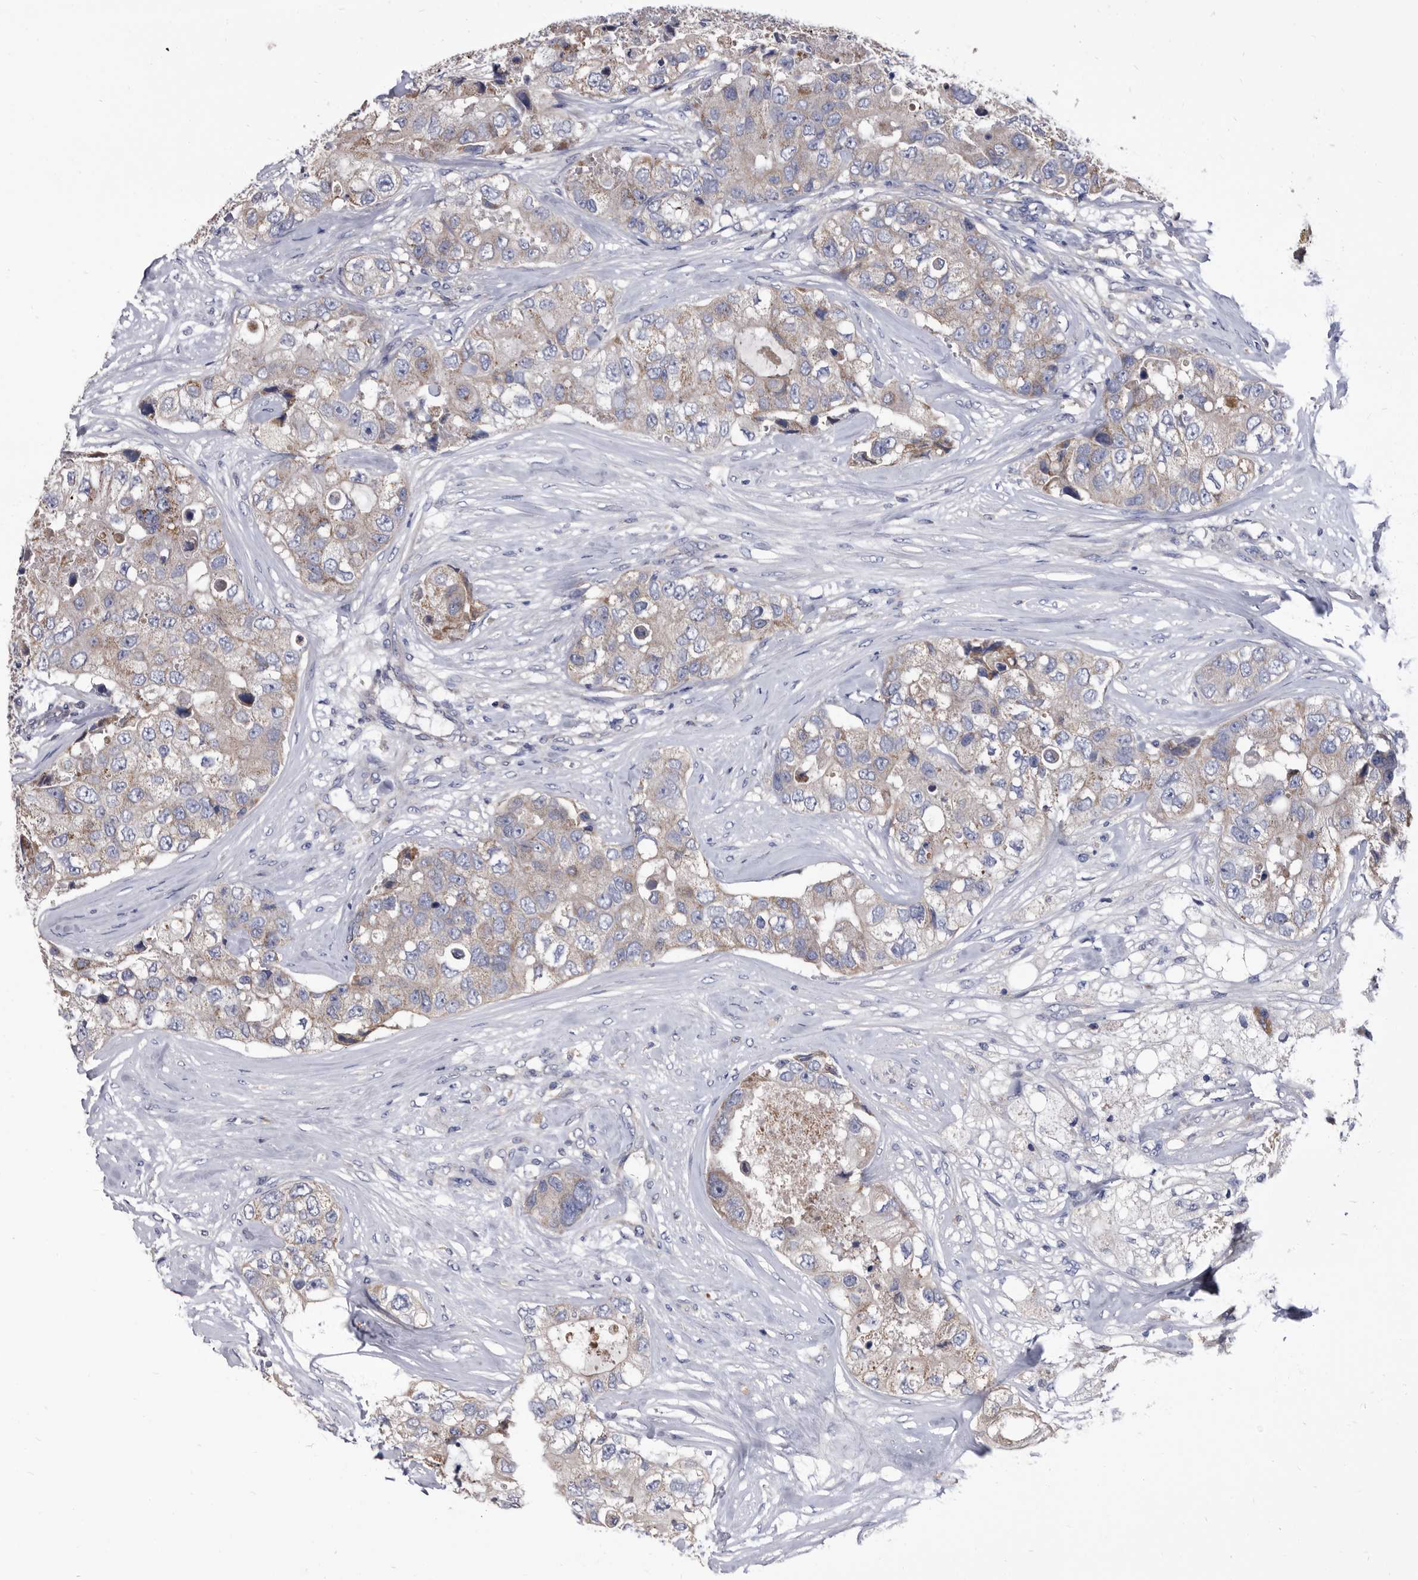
{"staining": {"intensity": "weak", "quantity": "25%-75%", "location": "cytoplasmic/membranous"}, "tissue": "breast cancer", "cell_type": "Tumor cells", "image_type": "cancer", "snomed": [{"axis": "morphology", "description": "Duct carcinoma"}, {"axis": "topography", "description": "Breast"}], "caption": "The photomicrograph demonstrates immunohistochemical staining of infiltrating ductal carcinoma (breast). There is weak cytoplasmic/membranous expression is seen in about 25%-75% of tumor cells.", "gene": "DTNBP1", "patient": {"sex": "female", "age": 62}}